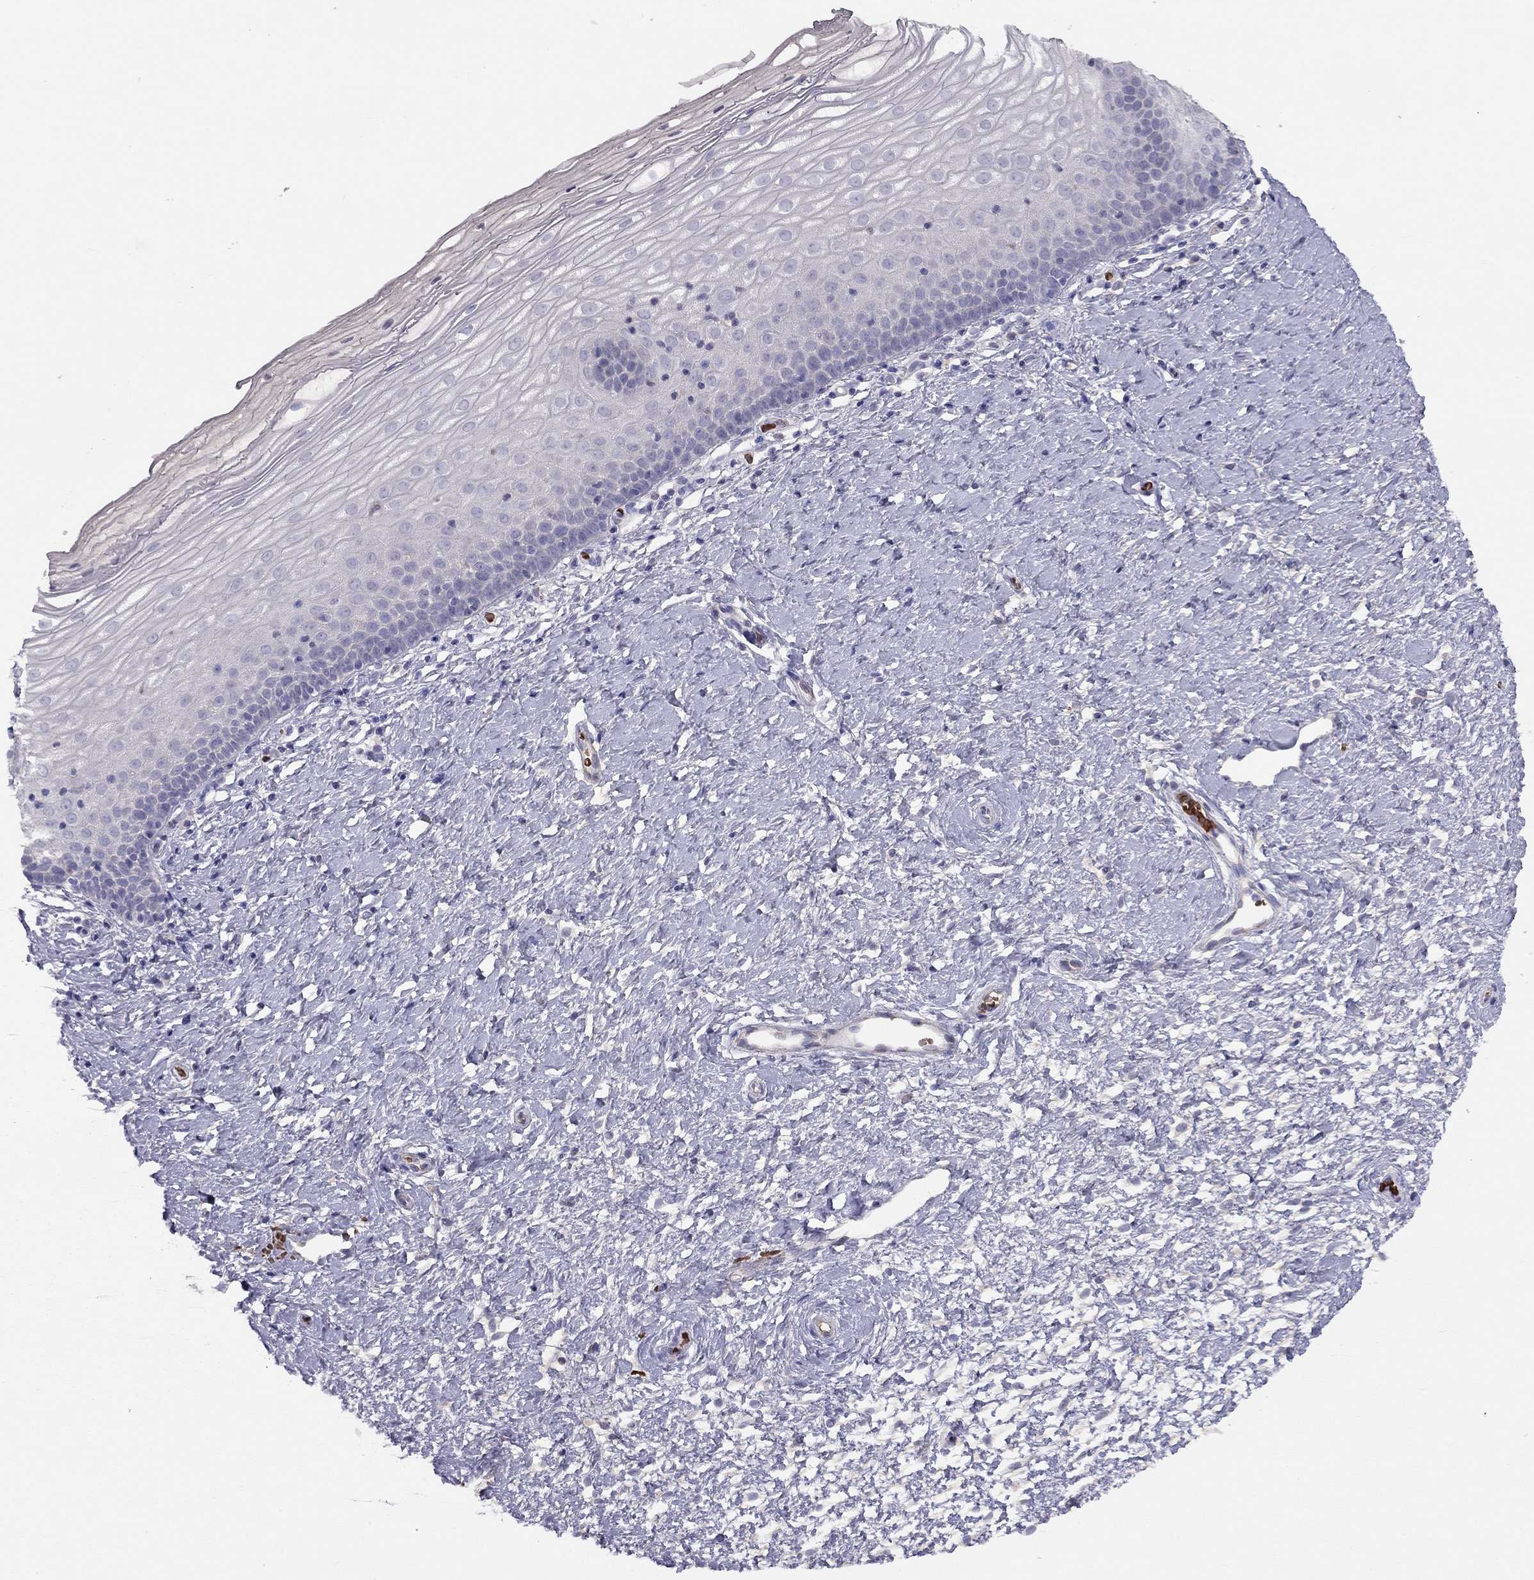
{"staining": {"intensity": "negative", "quantity": "none", "location": "none"}, "tissue": "cervix", "cell_type": "Glandular cells", "image_type": "normal", "snomed": [{"axis": "morphology", "description": "Normal tissue, NOS"}, {"axis": "topography", "description": "Cervix"}], "caption": "The immunohistochemistry (IHC) photomicrograph has no significant positivity in glandular cells of cervix.", "gene": "RHCE", "patient": {"sex": "female", "age": 37}}